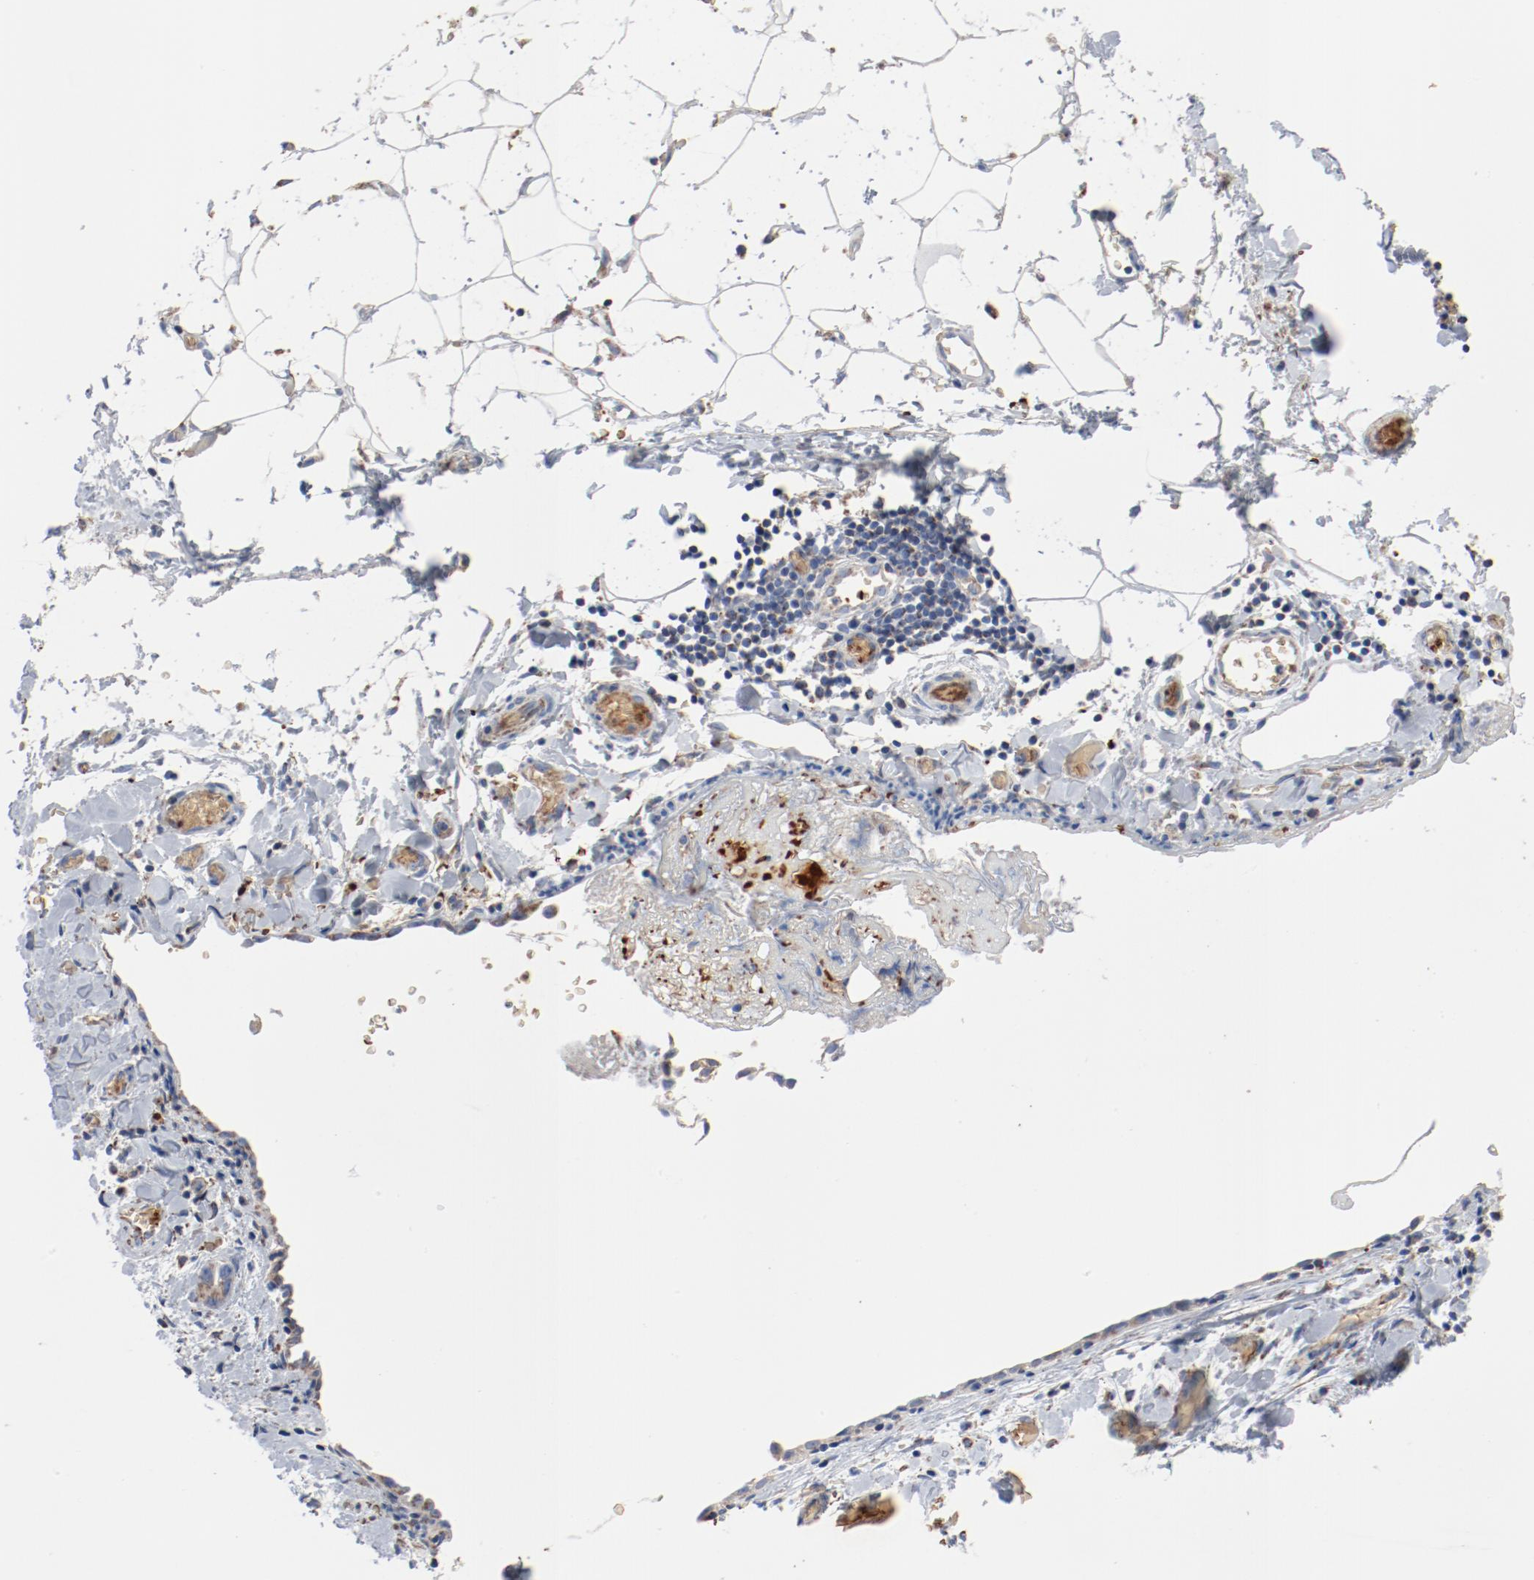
{"staining": {"intensity": "weak", "quantity": ">75%", "location": "cytoplasmic/membranous"}, "tissue": "stomach cancer", "cell_type": "Tumor cells", "image_type": "cancer", "snomed": [{"axis": "morphology", "description": "Adenocarcinoma, NOS"}, {"axis": "topography", "description": "Stomach, upper"}], "caption": "Stomach adenocarcinoma stained with IHC demonstrates weak cytoplasmic/membranous positivity in approximately >75% of tumor cells.", "gene": "NDUFB8", "patient": {"sex": "male", "age": 47}}